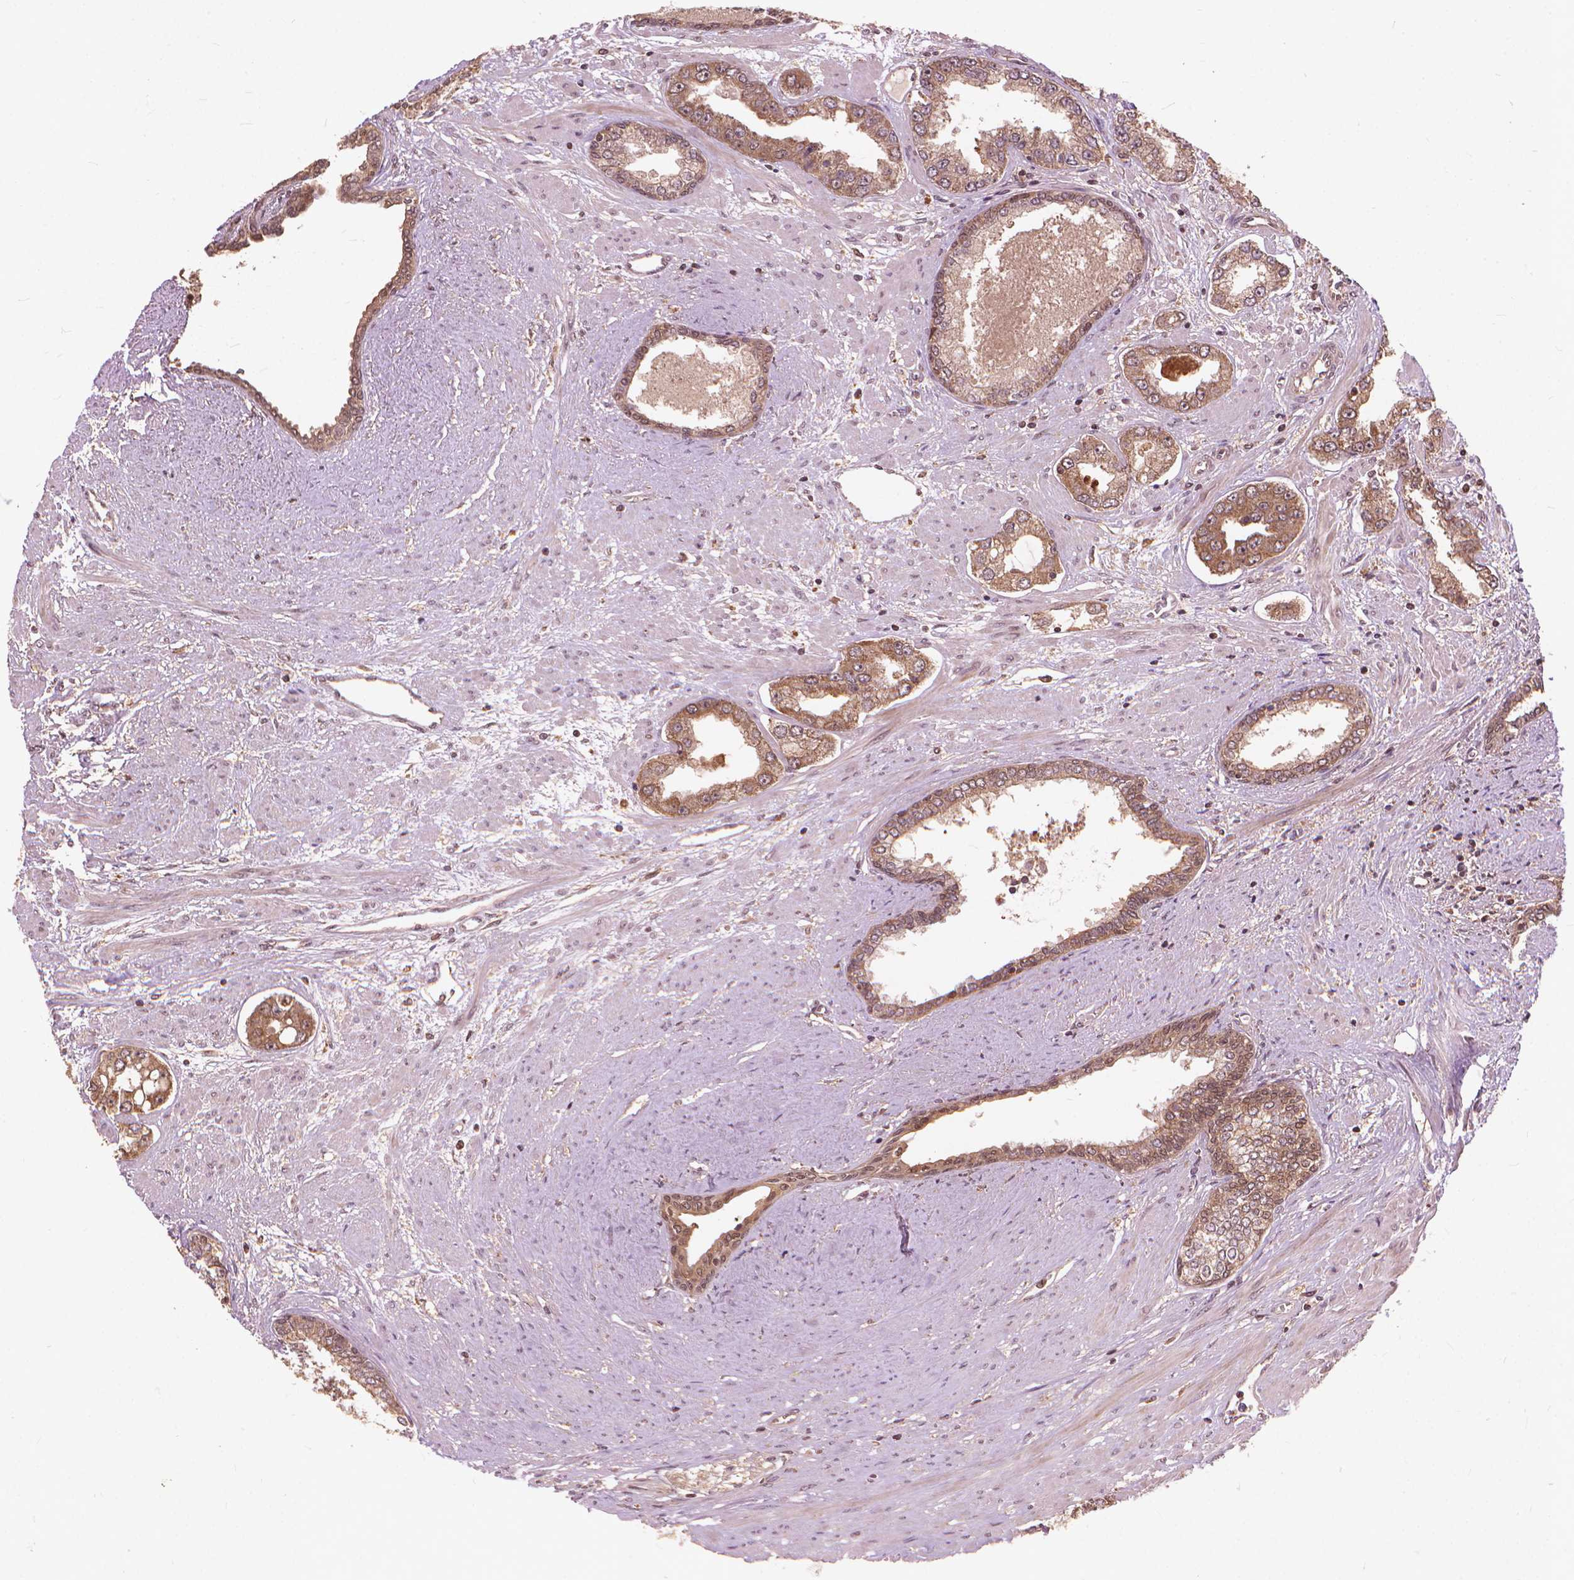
{"staining": {"intensity": "moderate", "quantity": ">75%", "location": "cytoplasmic/membranous,nuclear"}, "tissue": "prostate cancer", "cell_type": "Tumor cells", "image_type": "cancer", "snomed": [{"axis": "morphology", "description": "Adenocarcinoma, Low grade"}, {"axis": "topography", "description": "Prostate"}], "caption": "DAB (3,3'-diaminobenzidine) immunohistochemical staining of human prostate cancer (adenocarcinoma (low-grade)) shows moderate cytoplasmic/membranous and nuclear protein positivity in about >75% of tumor cells. The protein is stained brown, and the nuclei are stained in blue (DAB (3,3'-diaminobenzidine) IHC with brightfield microscopy, high magnification).", "gene": "SSU72", "patient": {"sex": "male", "age": 60}}